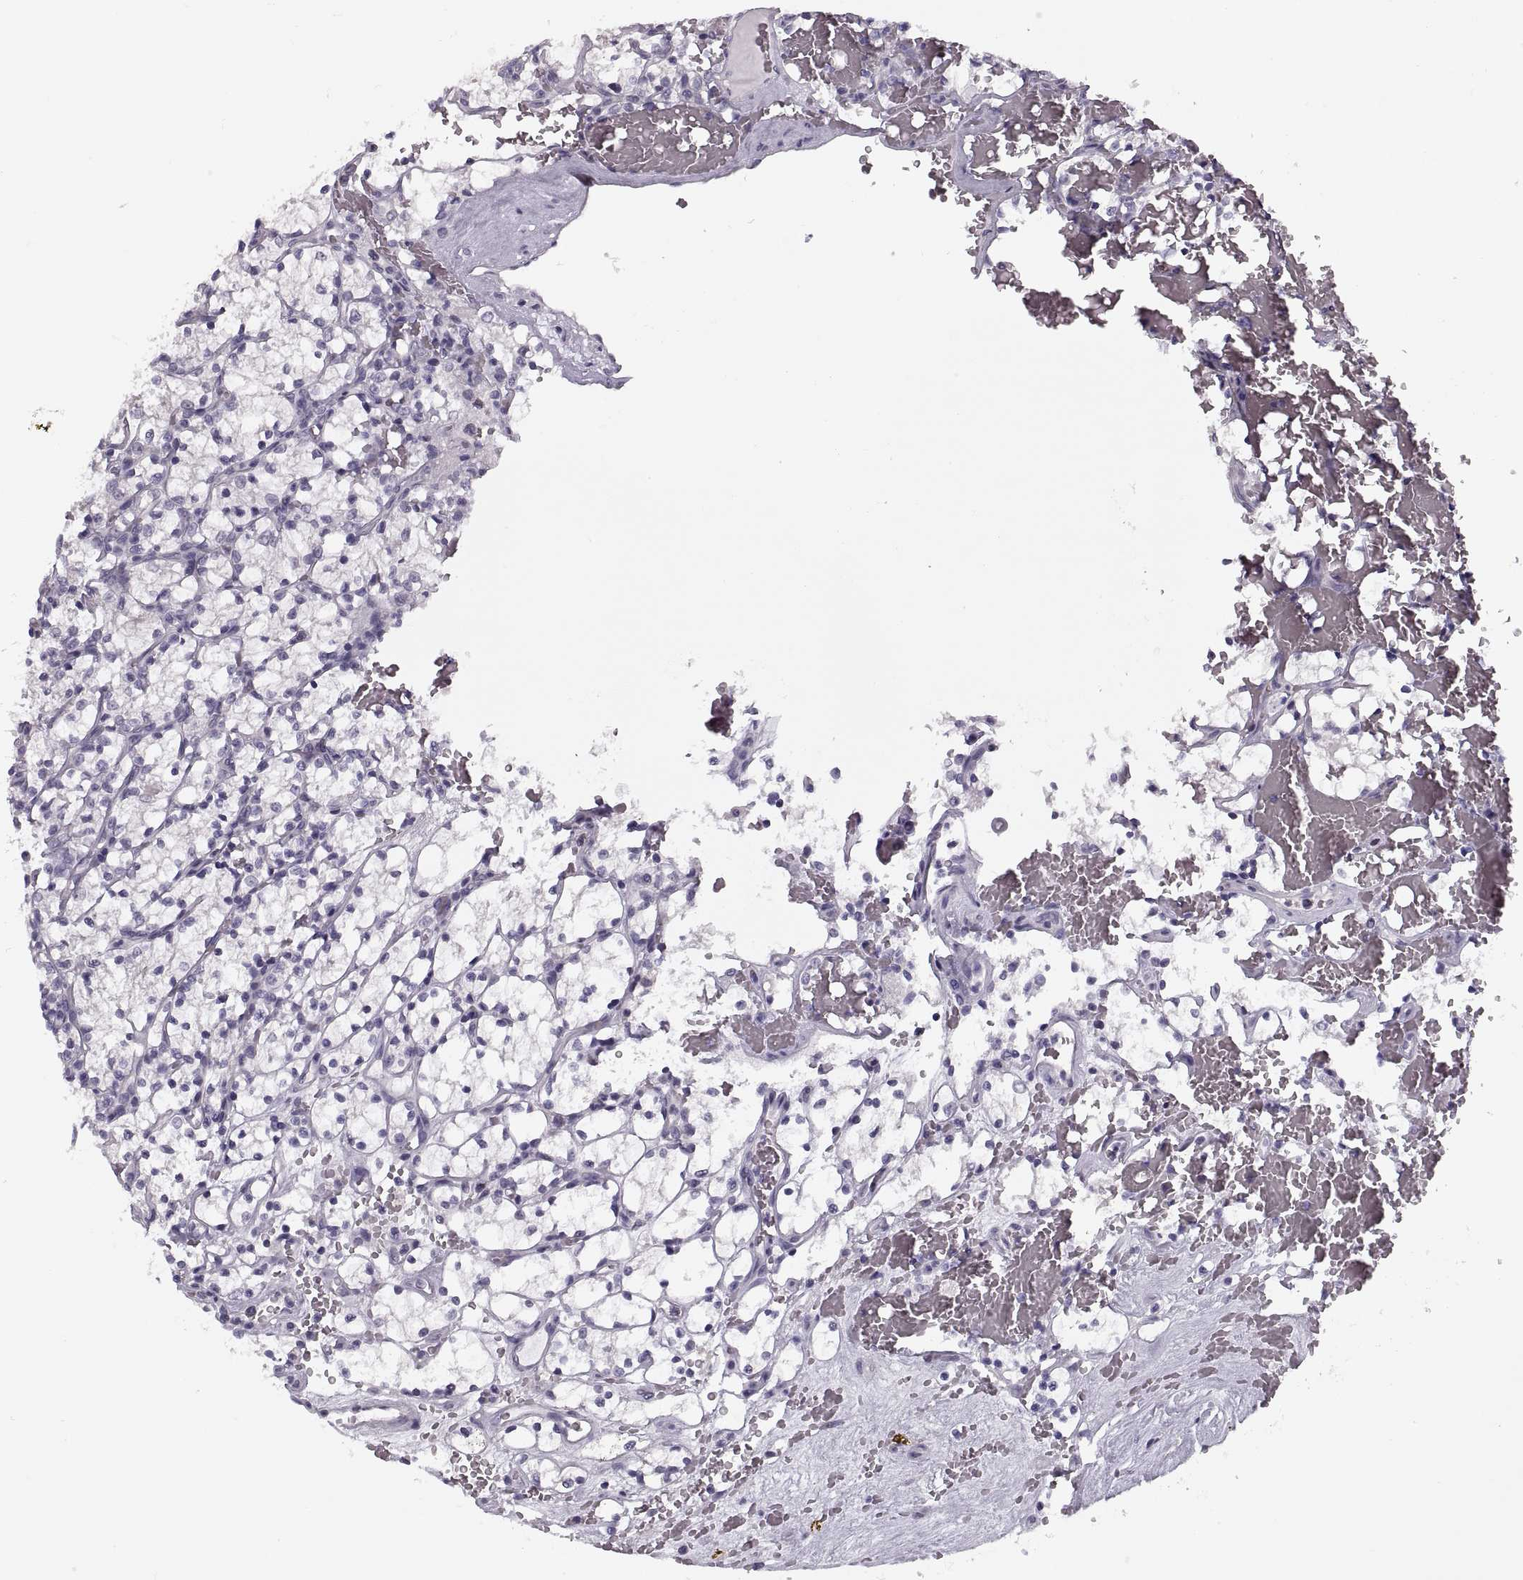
{"staining": {"intensity": "negative", "quantity": "none", "location": "none"}, "tissue": "renal cancer", "cell_type": "Tumor cells", "image_type": "cancer", "snomed": [{"axis": "morphology", "description": "Adenocarcinoma, NOS"}, {"axis": "topography", "description": "Kidney"}], "caption": "DAB immunohistochemical staining of renal cancer (adenocarcinoma) shows no significant positivity in tumor cells.", "gene": "PAGE5", "patient": {"sex": "female", "age": 69}}